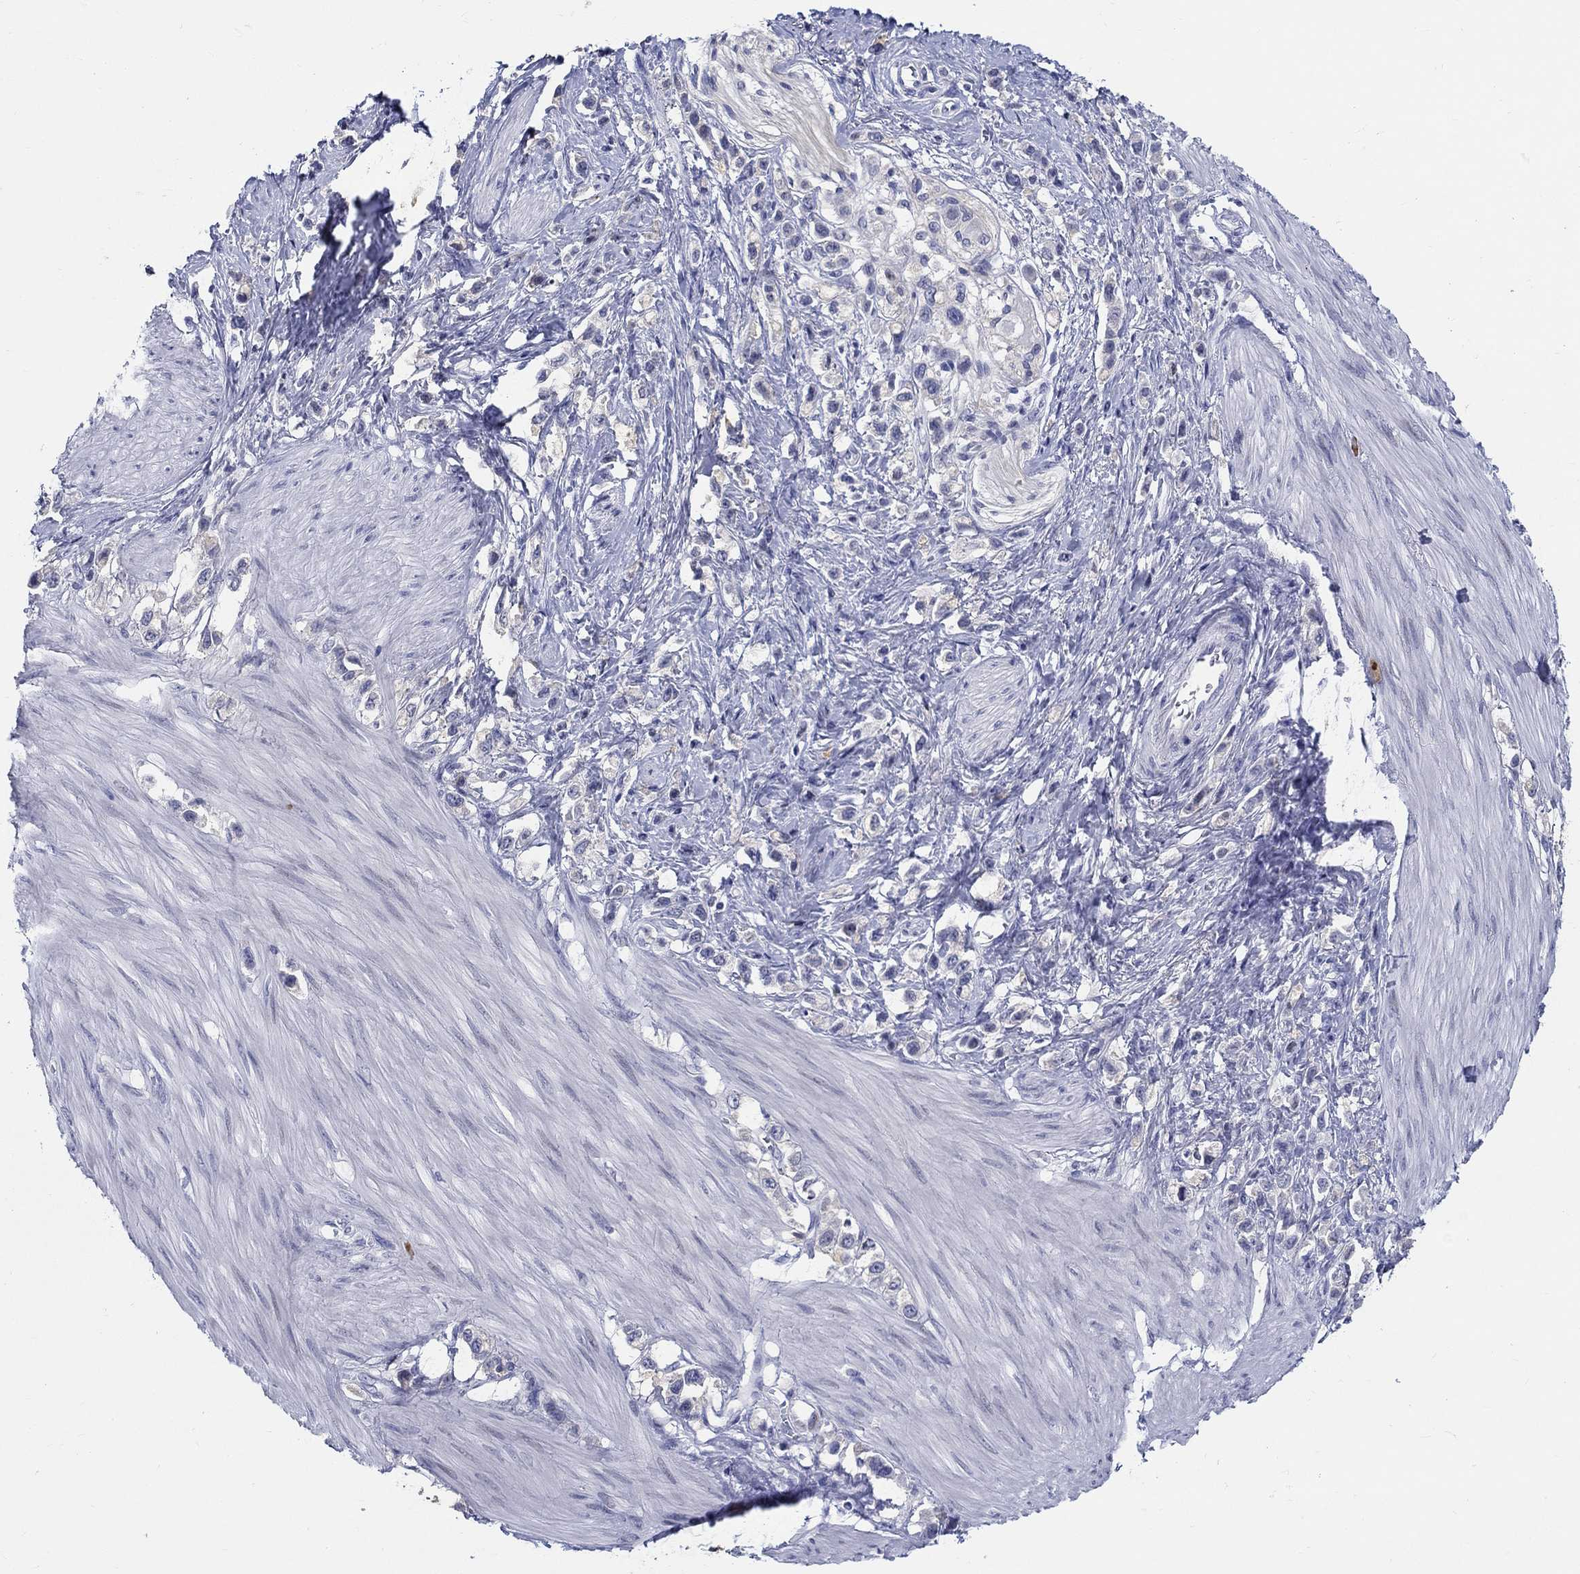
{"staining": {"intensity": "negative", "quantity": "none", "location": "none"}, "tissue": "stomach cancer", "cell_type": "Tumor cells", "image_type": "cancer", "snomed": [{"axis": "morphology", "description": "Normal tissue, NOS"}, {"axis": "morphology", "description": "Adenocarcinoma, NOS"}, {"axis": "morphology", "description": "Adenocarcinoma, High grade"}, {"axis": "topography", "description": "Stomach, upper"}, {"axis": "topography", "description": "Stomach"}], "caption": "An image of human stomach cancer is negative for staining in tumor cells.", "gene": "CRYGS", "patient": {"sex": "female", "age": 65}}